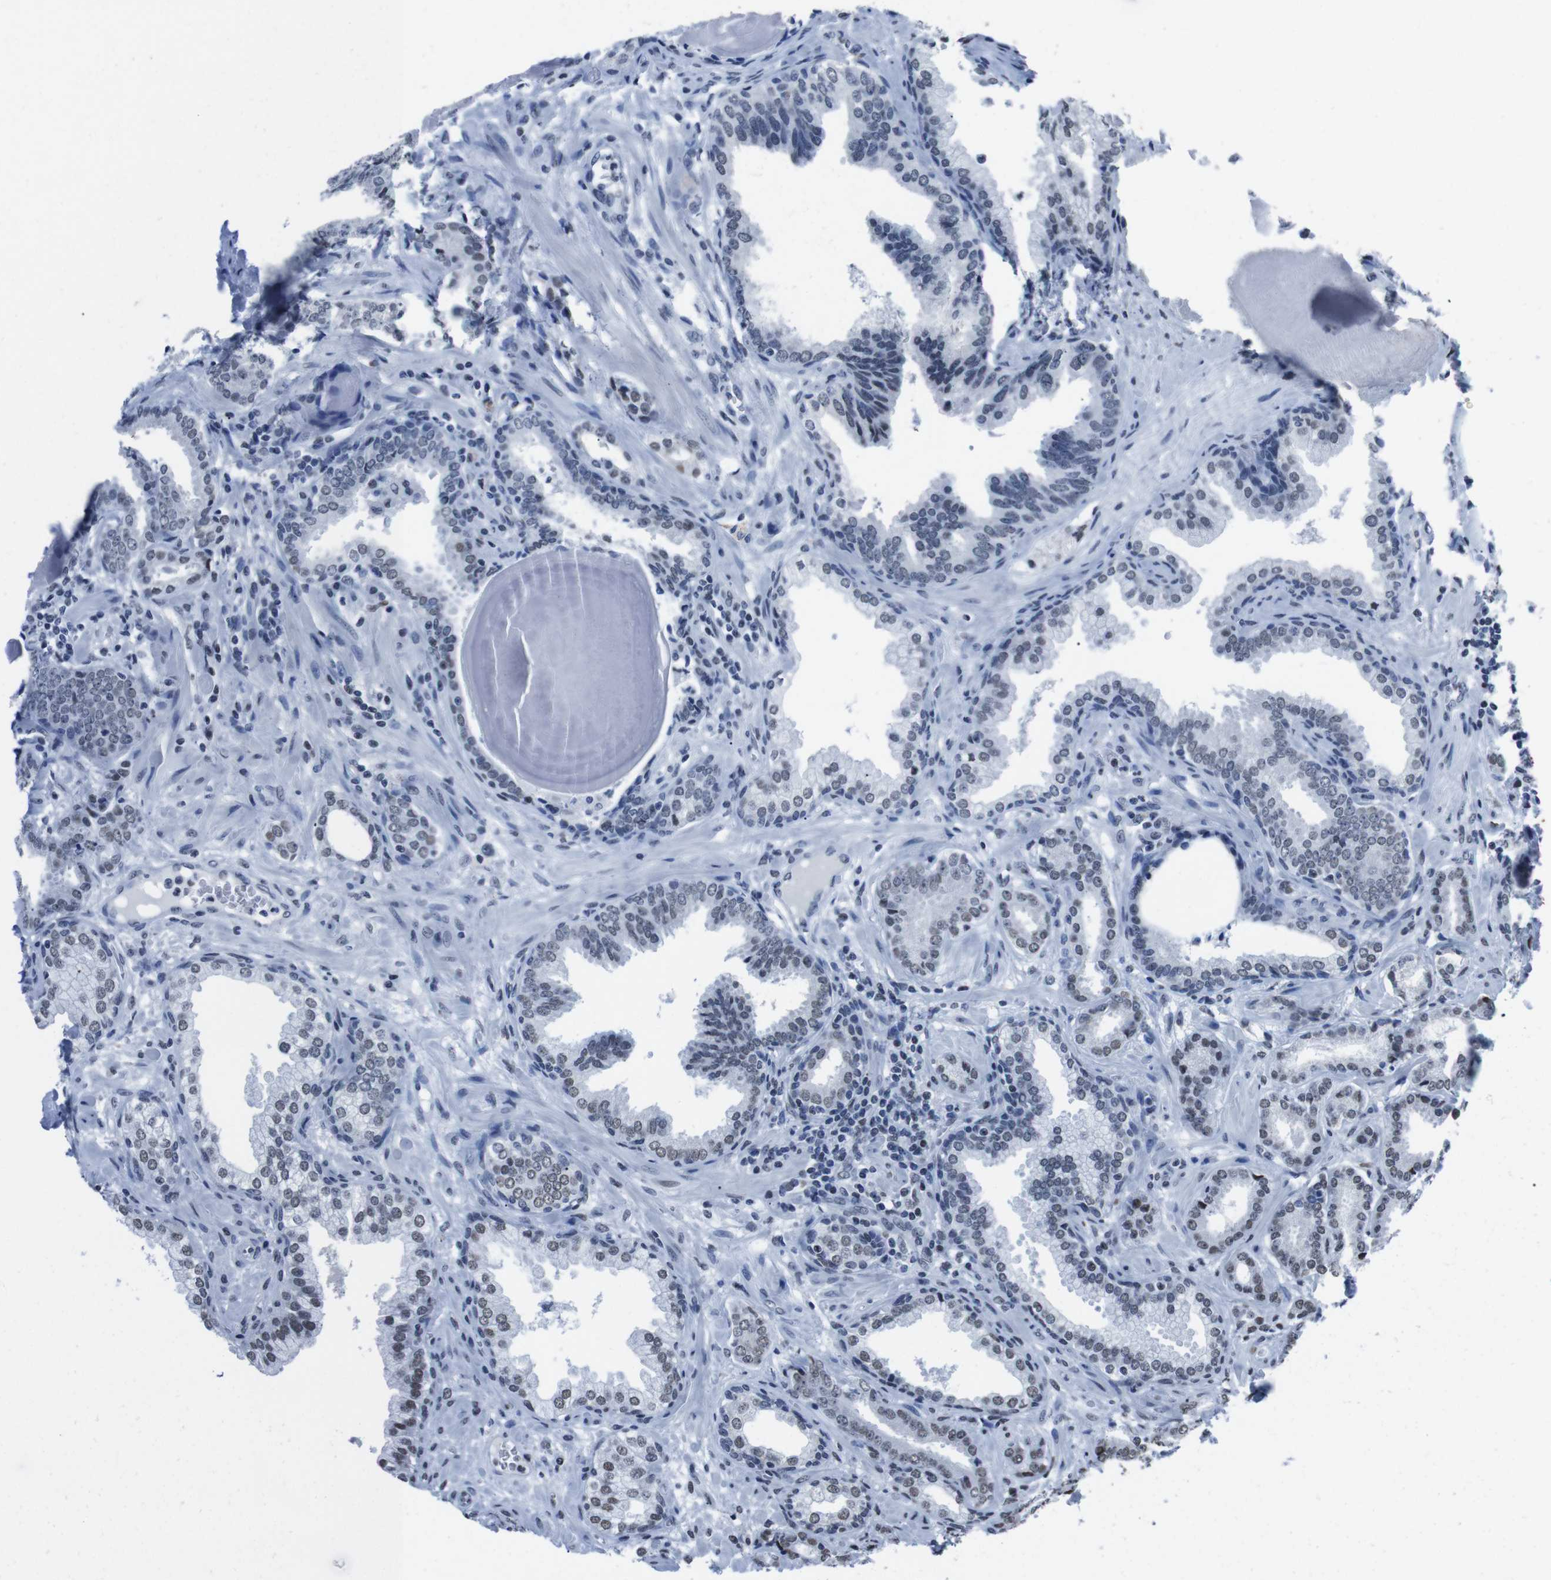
{"staining": {"intensity": "weak", "quantity": "25%-75%", "location": "nuclear"}, "tissue": "prostate cancer", "cell_type": "Tumor cells", "image_type": "cancer", "snomed": [{"axis": "morphology", "description": "Adenocarcinoma, Low grade"}, {"axis": "topography", "description": "Prostate"}], "caption": "Protein expression analysis of human prostate low-grade adenocarcinoma reveals weak nuclear staining in about 25%-75% of tumor cells.", "gene": "PIP4P2", "patient": {"sex": "male", "age": 53}}